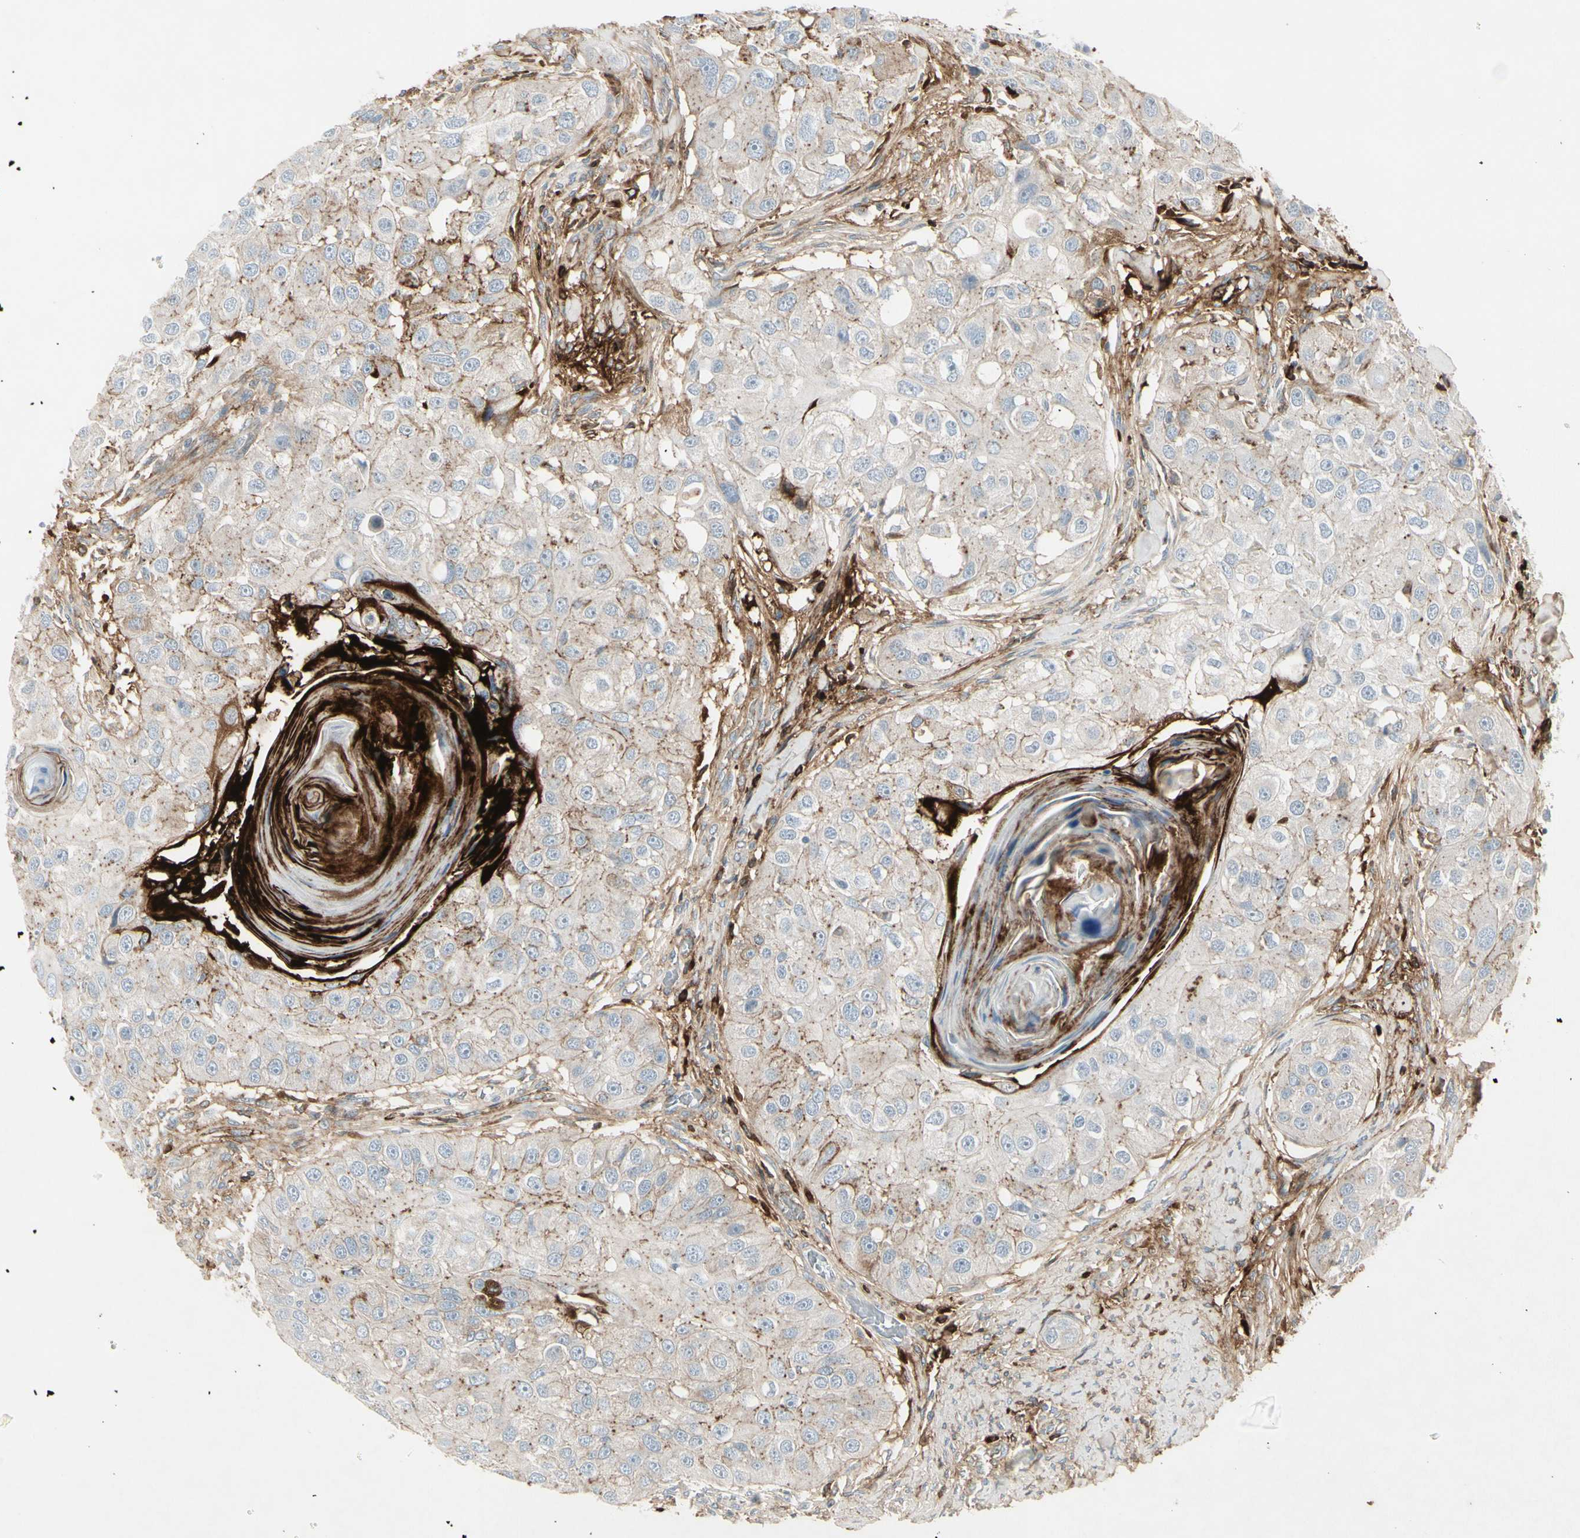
{"staining": {"intensity": "weak", "quantity": "25%-75%", "location": "cytoplasmic/membranous"}, "tissue": "head and neck cancer", "cell_type": "Tumor cells", "image_type": "cancer", "snomed": [{"axis": "morphology", "description": "Normal tissue, NOS"}, {"axis": "morphology", "description": "Squamous cell carcinoma, NOS"}, {"axis": "topography", "description": "Skeletal muscle"}, {"axis": "topography", "description": "Head-Neck"}], "caption": "Head and neck cancer stained with DAB immunohistochemistry (IHC) exhibits low levels of weak cytoplasmic/membranous positivity in about 25%-75% of tumor cells.", "gene": "IGHM", "patient": {"sex": "male", "age": 51}}